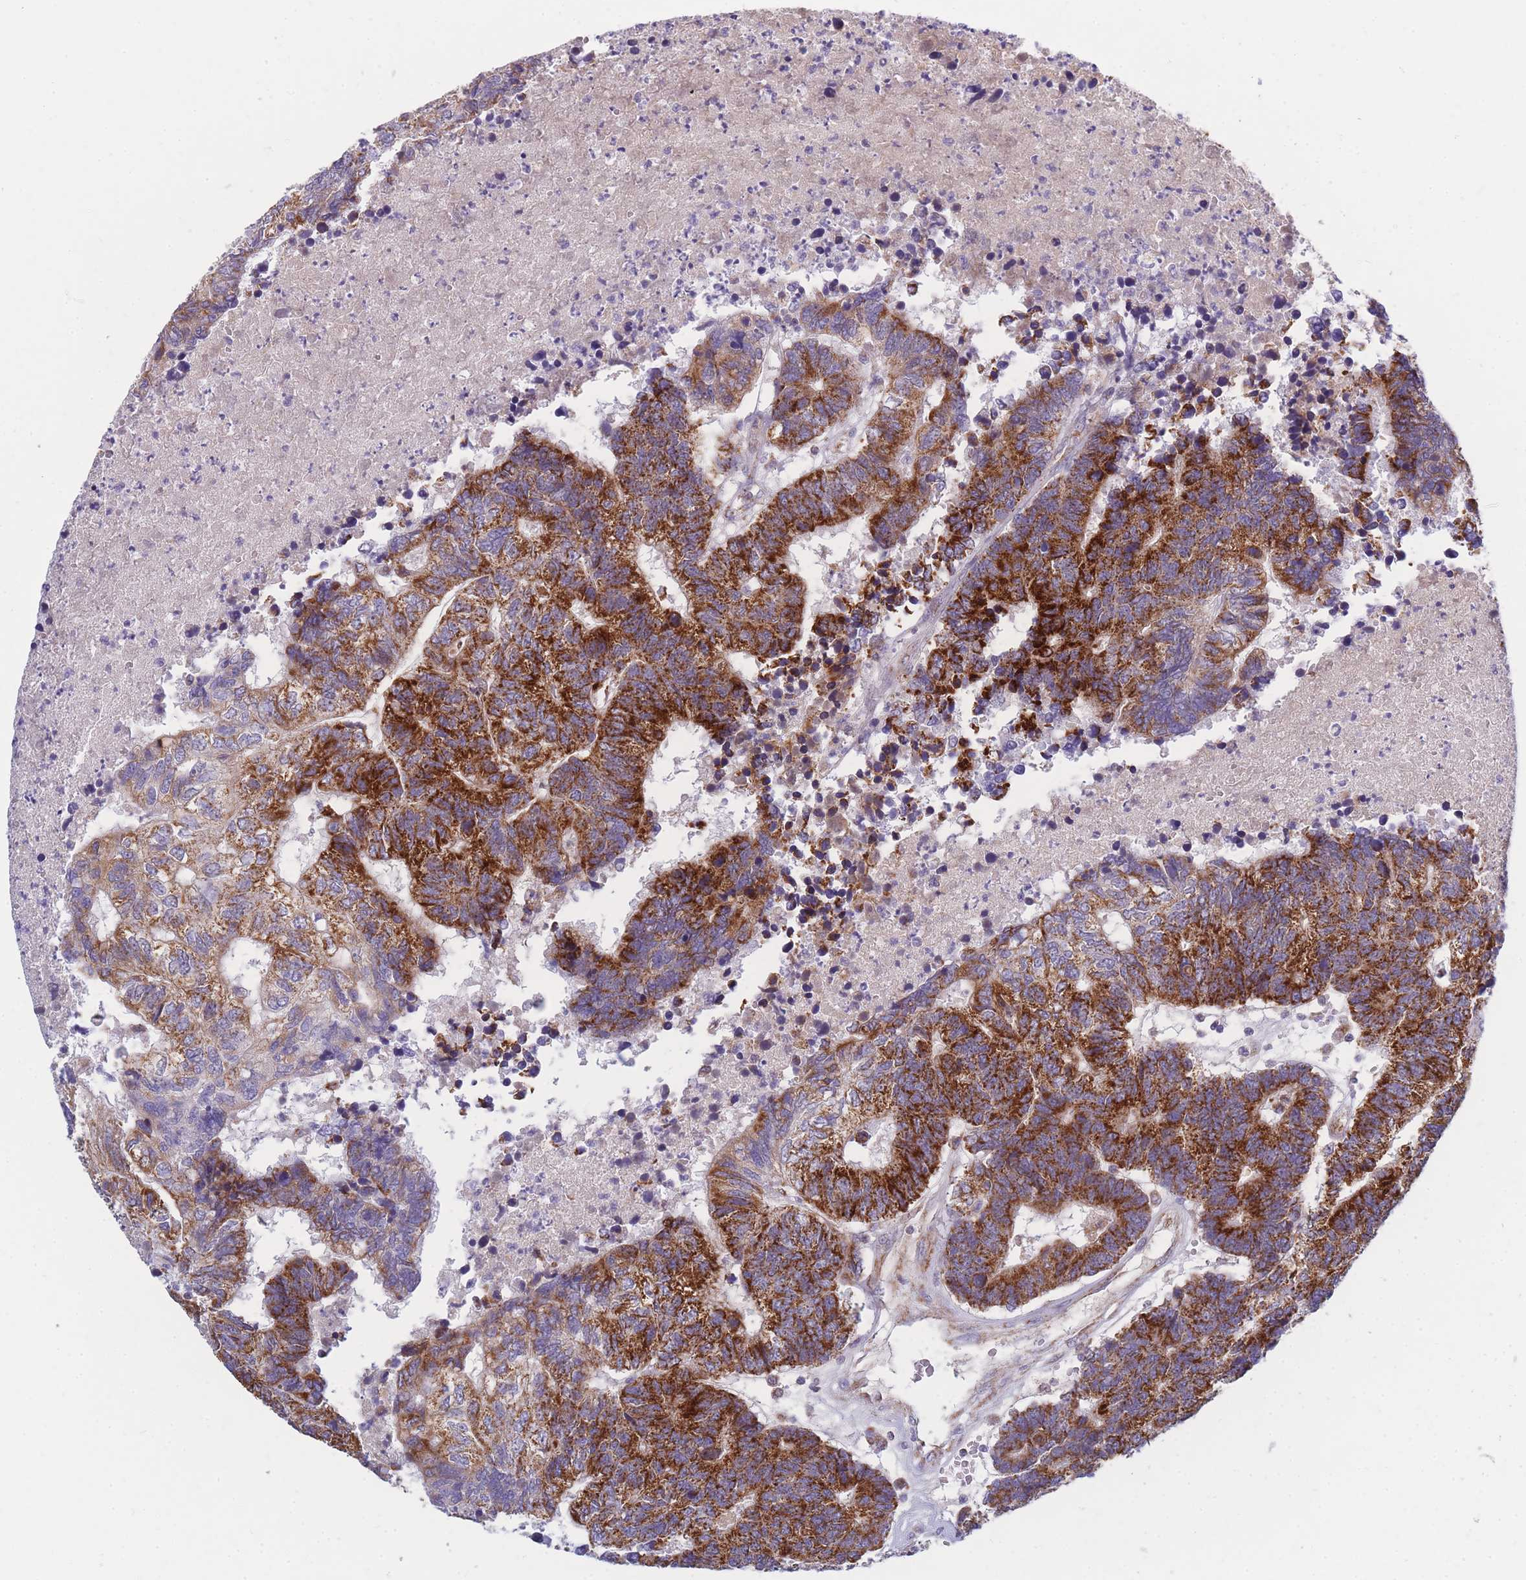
{"staining": {"intensity": "strong", "quantity": ">75%", "location": "cytoplasmic/membranous"}, "tissue": "colorectal cancer", "cell_type": "Tumor cells", "image_type": "cancer", "snomed": [{"axis": "morphology", "description": "Adenocarcinoma, NOS"}, {"axis": "topography", "description": "Colon"}], "caption": "Colorectal cancer (adenocarcinoma) stained for a protein (brown) demonstrates strong cytoplasmic/membranous positive staining in approximately >75% of tumor cells.", "gene": "MRPS11", "patient": {"sex": "female", "age": 48}}